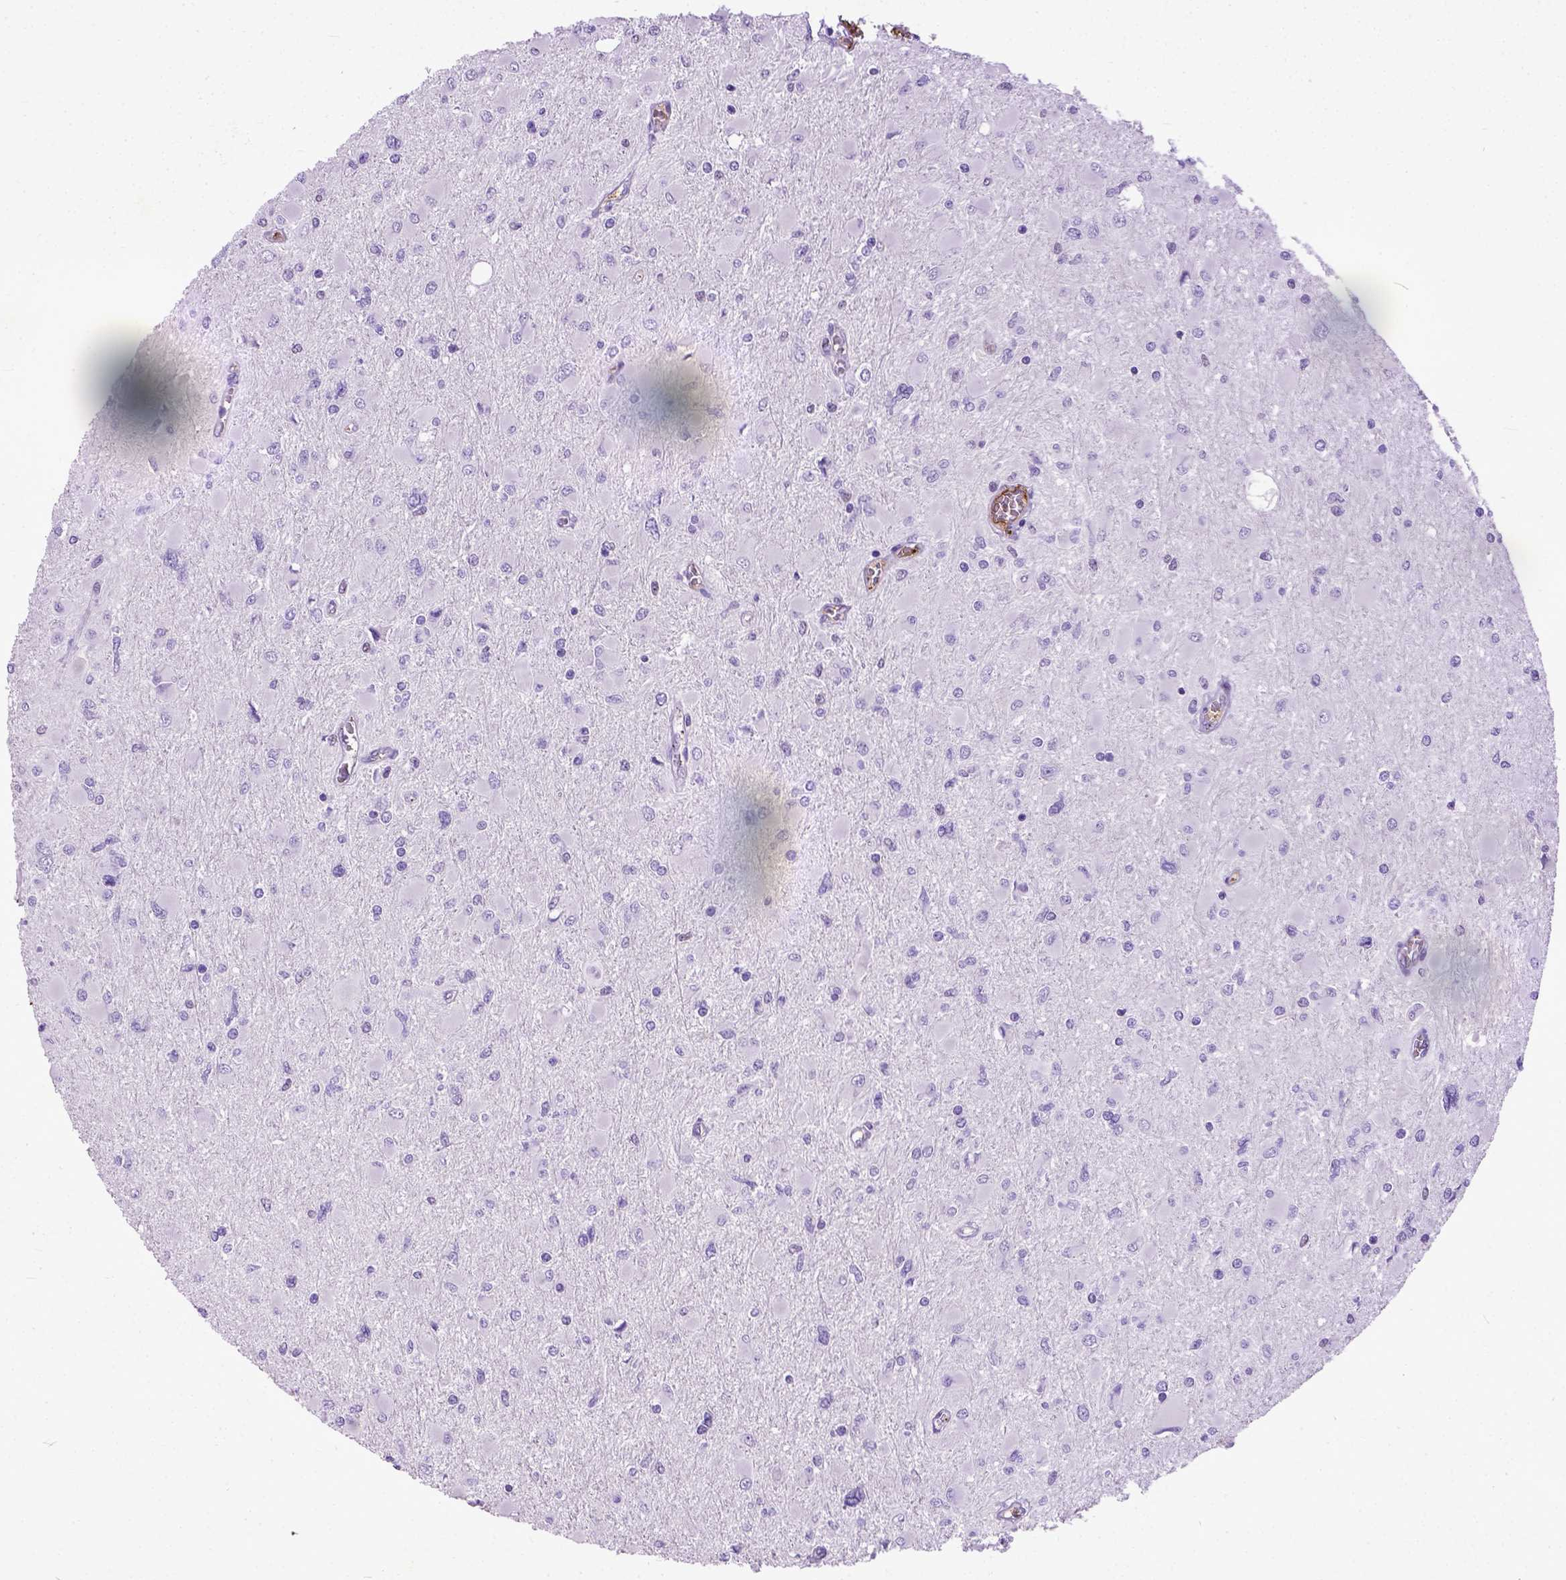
{"staining": {"intensity": "negative", "quantity": "none", "location": "none"}, "tissue": "glioma", "cell_type": "Tumor cells", "image_type": "cancer", "snomed": [{"axis": "morphology", "description": "Glioma, malignant, High grade"}, {"axis": "topography", "description": "Cerebral cortex"}], "caption": "High magnification brightfield microscopy of malignant glioma (high-grade) stained with DAB (3,3'-diaminobenzidine) (brown) and counterstained with hematoxylin (blue): tumor cells show no significant staining. (IHC, brightfield microscopy, high magnification).", "gene": "ADAMTS8", "patient": {"sex": "female", "age": 36}}